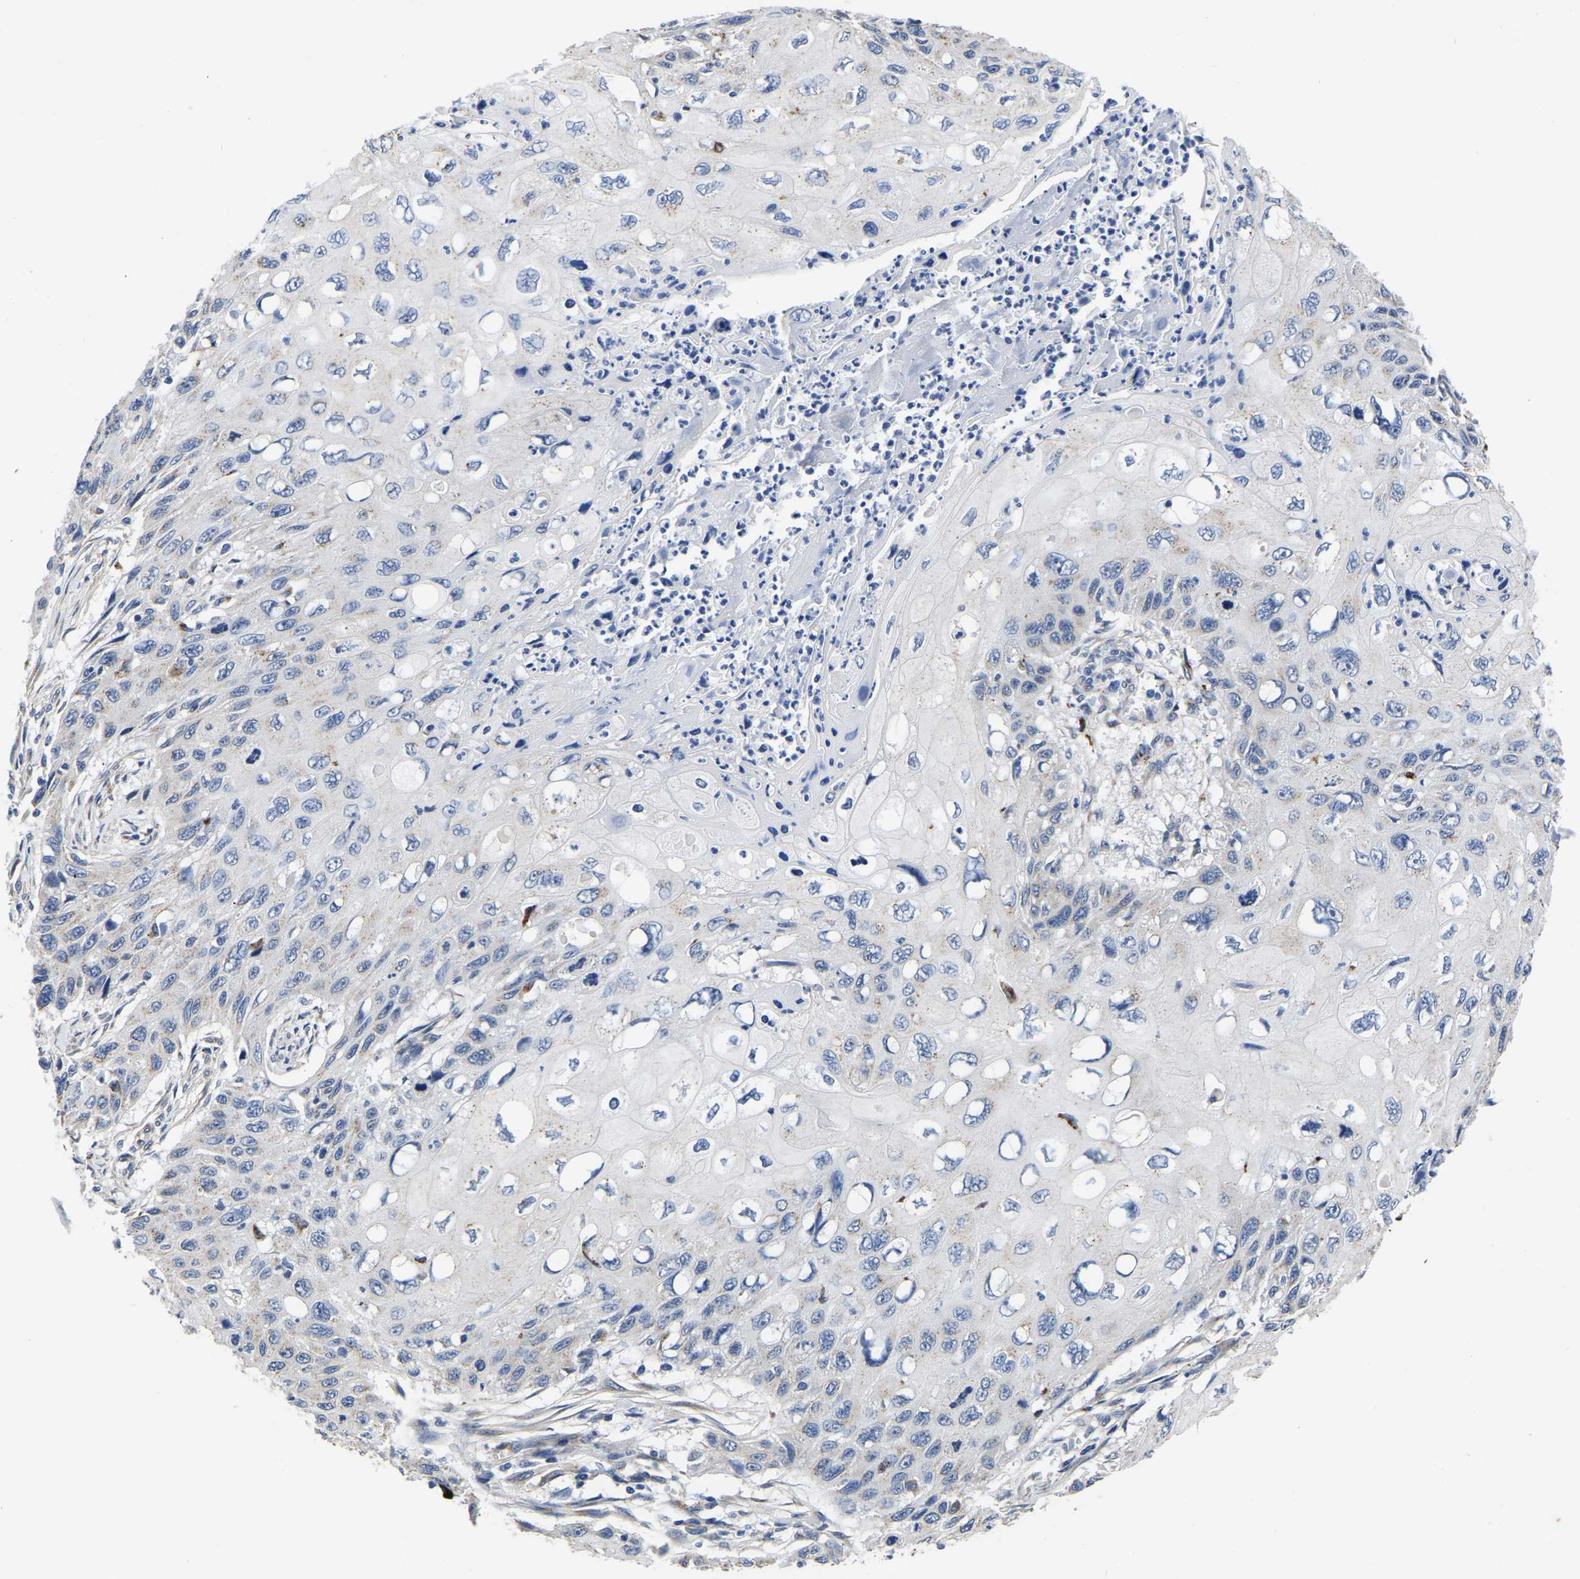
{"staining": {"intensity": "negative", "quantity": "none", "location": "none"}, "tissue": "cervical cancer", "cell_type": "Tumor cells", "image_type": "cancer", "snomed": [{"axis": "morphology", "description": "Squamous cell carcinoma, NOS"}, {"axis": "topography", "description": "Cervix"}], "caption": "Photomicrograph shows no significant protein expression in tumor cells of cervical cancer (squamous cell carcinoma).", "gene": "PDLIM7", "patient": {"sex": "female", "age": 70}}